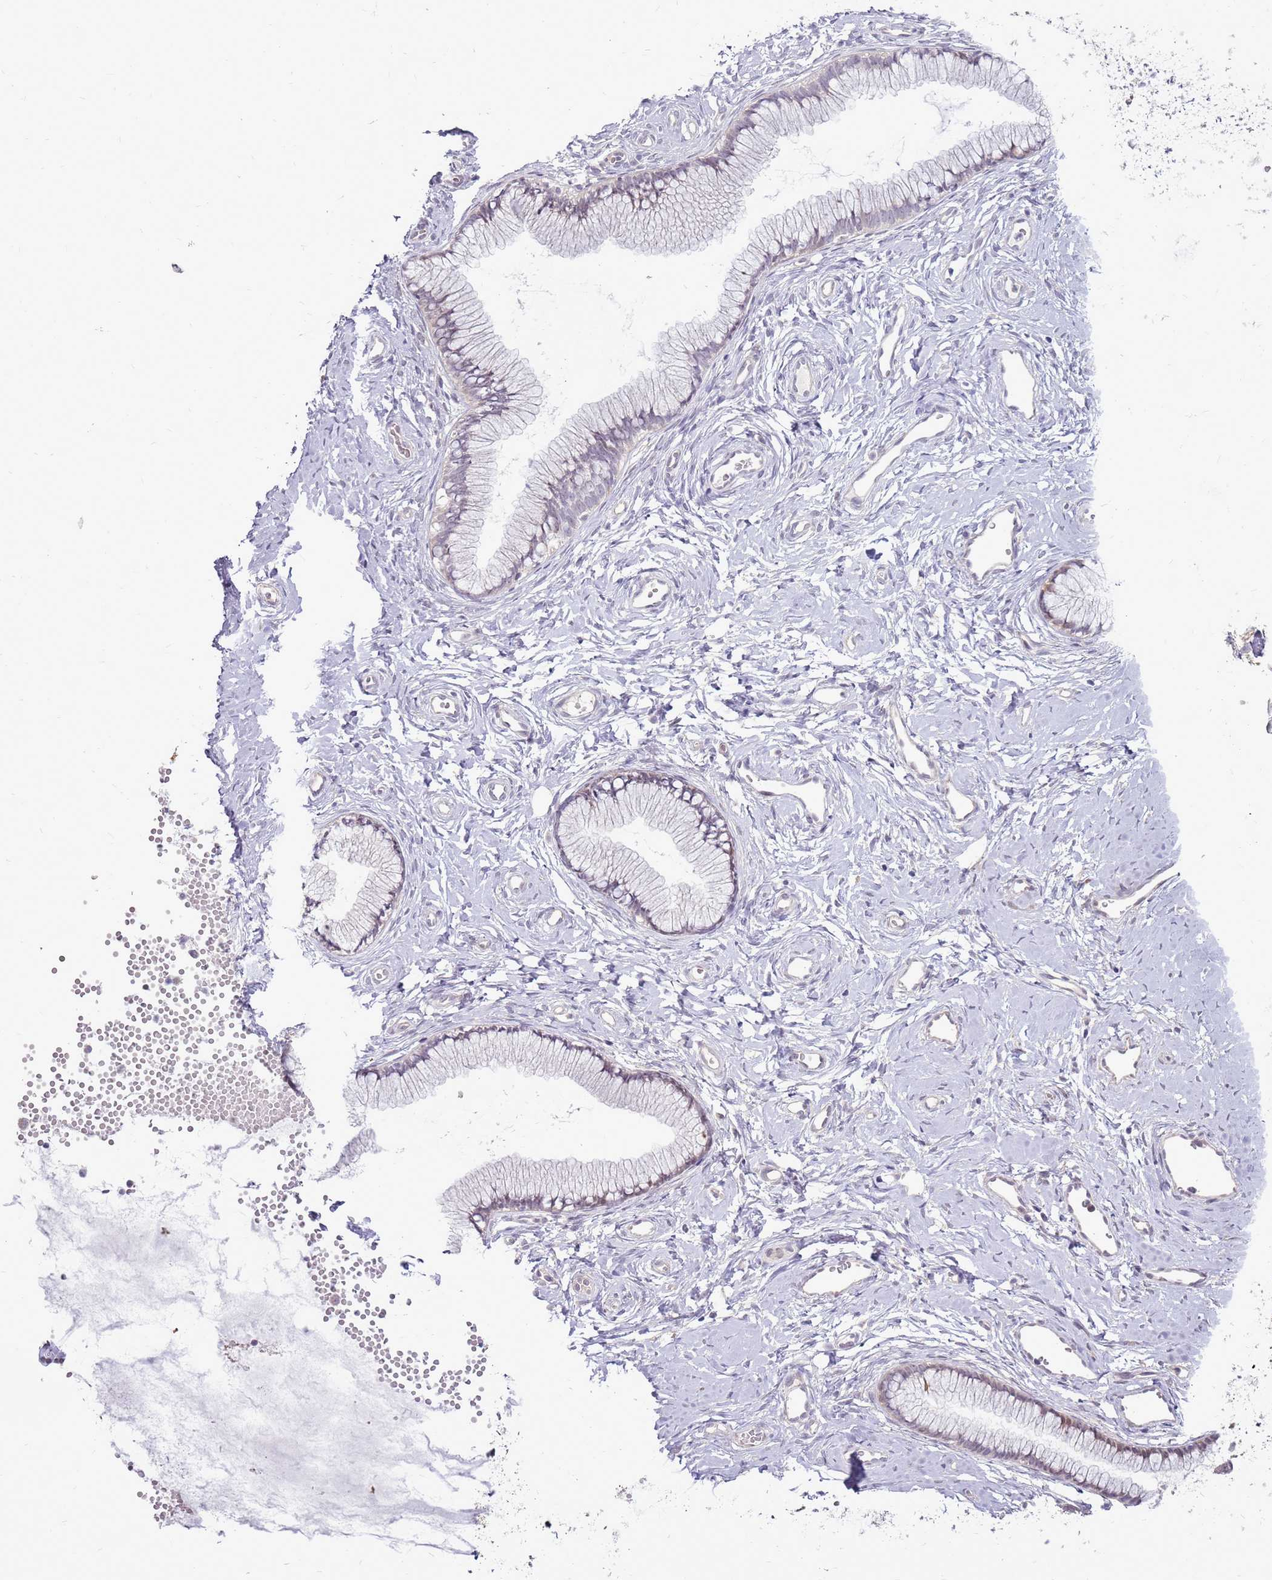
{"staining": {"intensity": "weak", "quantity": "<25%", "location": "cytoplasmic/membranous"}, "tissue": "cervix", "cell_type": "Glandular cells", "image_type": "normal", "snomed": [{"axis": "morphology", "description": "Normal tissue, NOS"}, {"axis": "topography", "description": "Cervix"}], "caption": "Immunohistochemistry (IHC) photomicrograph of normal cervix stained for a protein (brown), which demonstrates no positivity in glandular cells. Nuclei are stained in blue.", "gene": "UGGT2", "patient": {"sex": "female", "age": 40}}